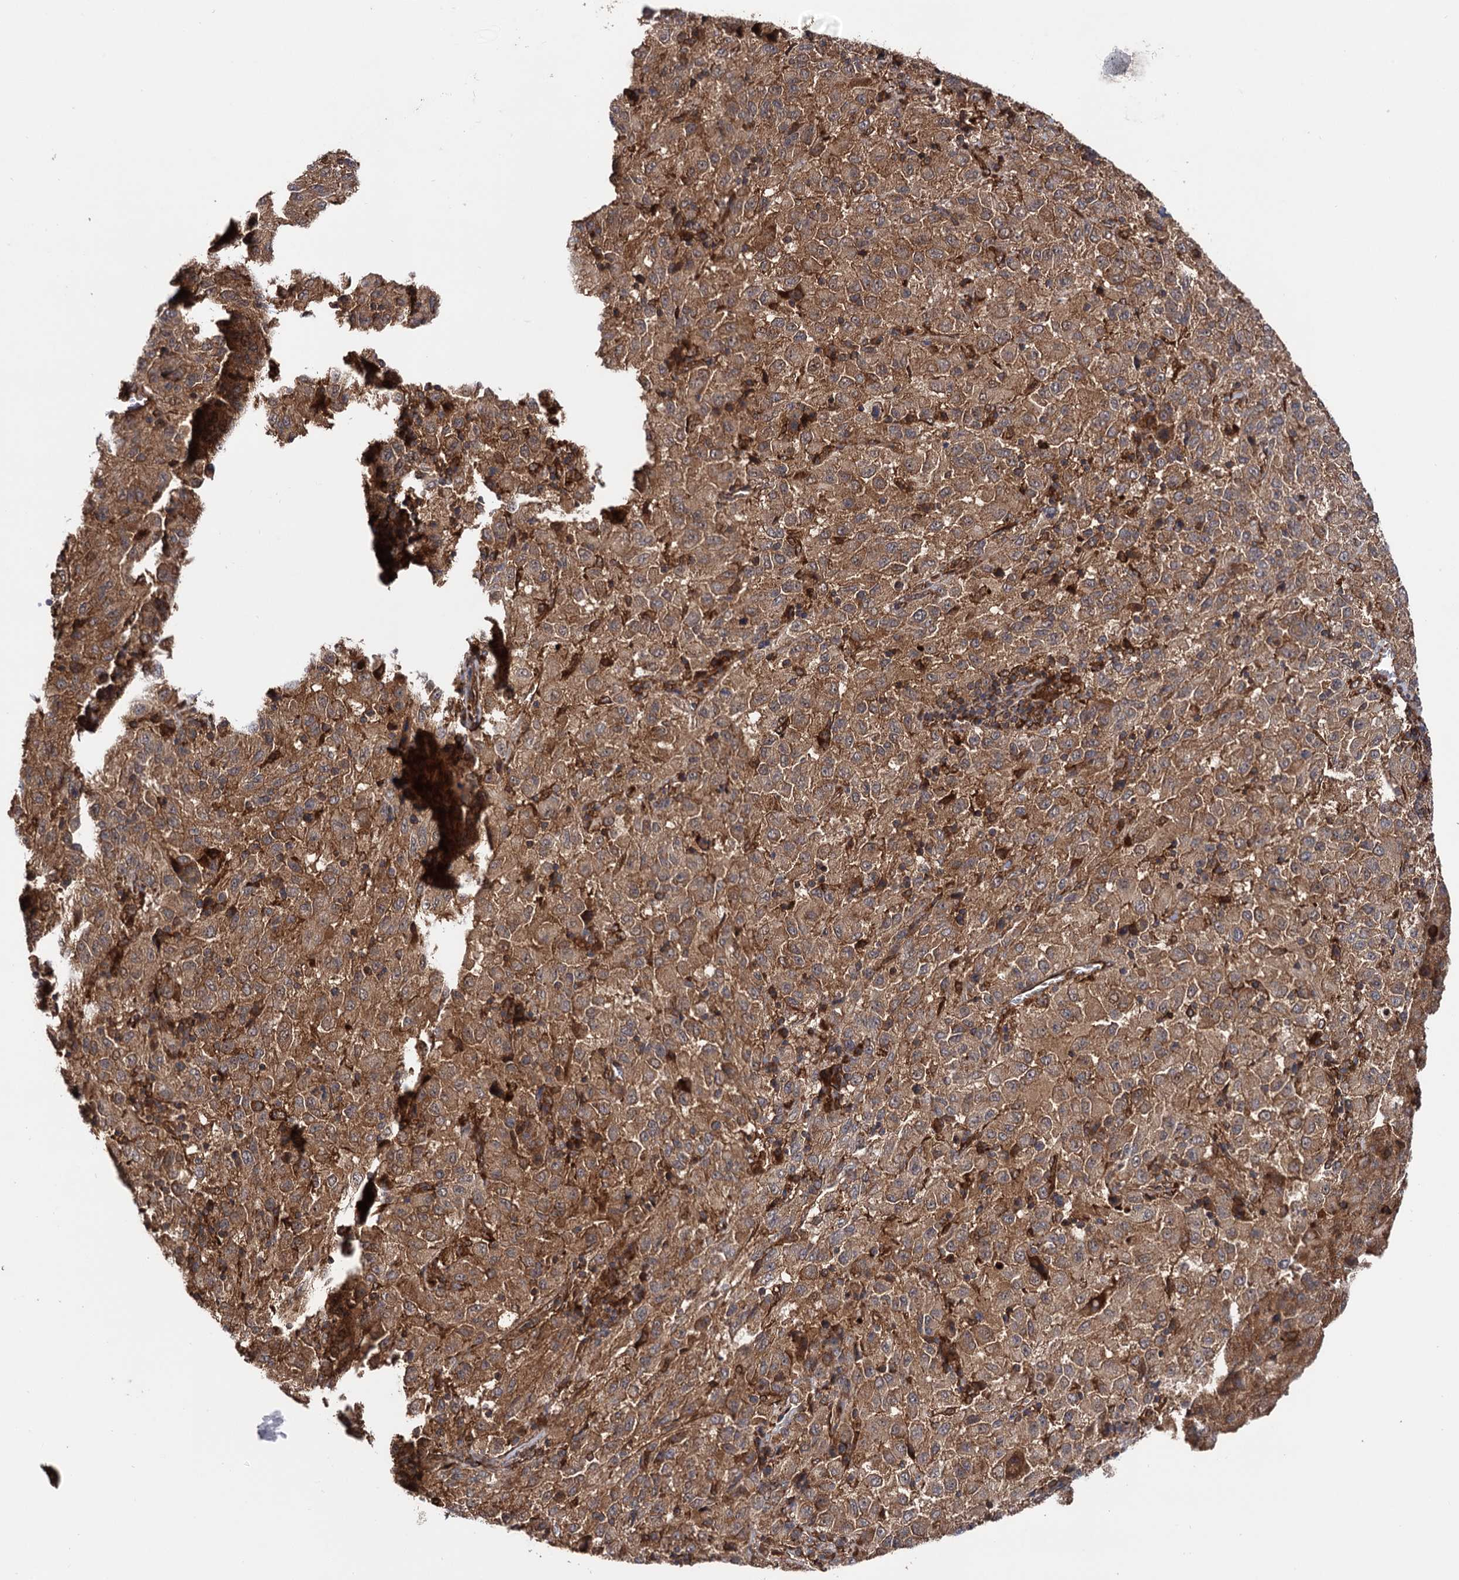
{"staining": {"intensity": "moderate", "quantity": ">75%", "location": "cytoplasmic/membranous"}, "tissue": "melanoma", "cell_type": "Tumor cells", "image_type": "cancer", "snomed": [{"axis": "morphology", "description": "Malignant melanoma, Metastatic site"}, {"axis": "topography", "description": "Lung"}], "caption": "A brown stain labels moderate cytoplasmic/membranous positivity of a protein in human malignant melanoma (metastatic site) tumor cells. (DAB = brown stain, brightfield microscopy at high magnification).", "gene": "ATP8B4", "patient": {"sex": "male", "age": 64}}